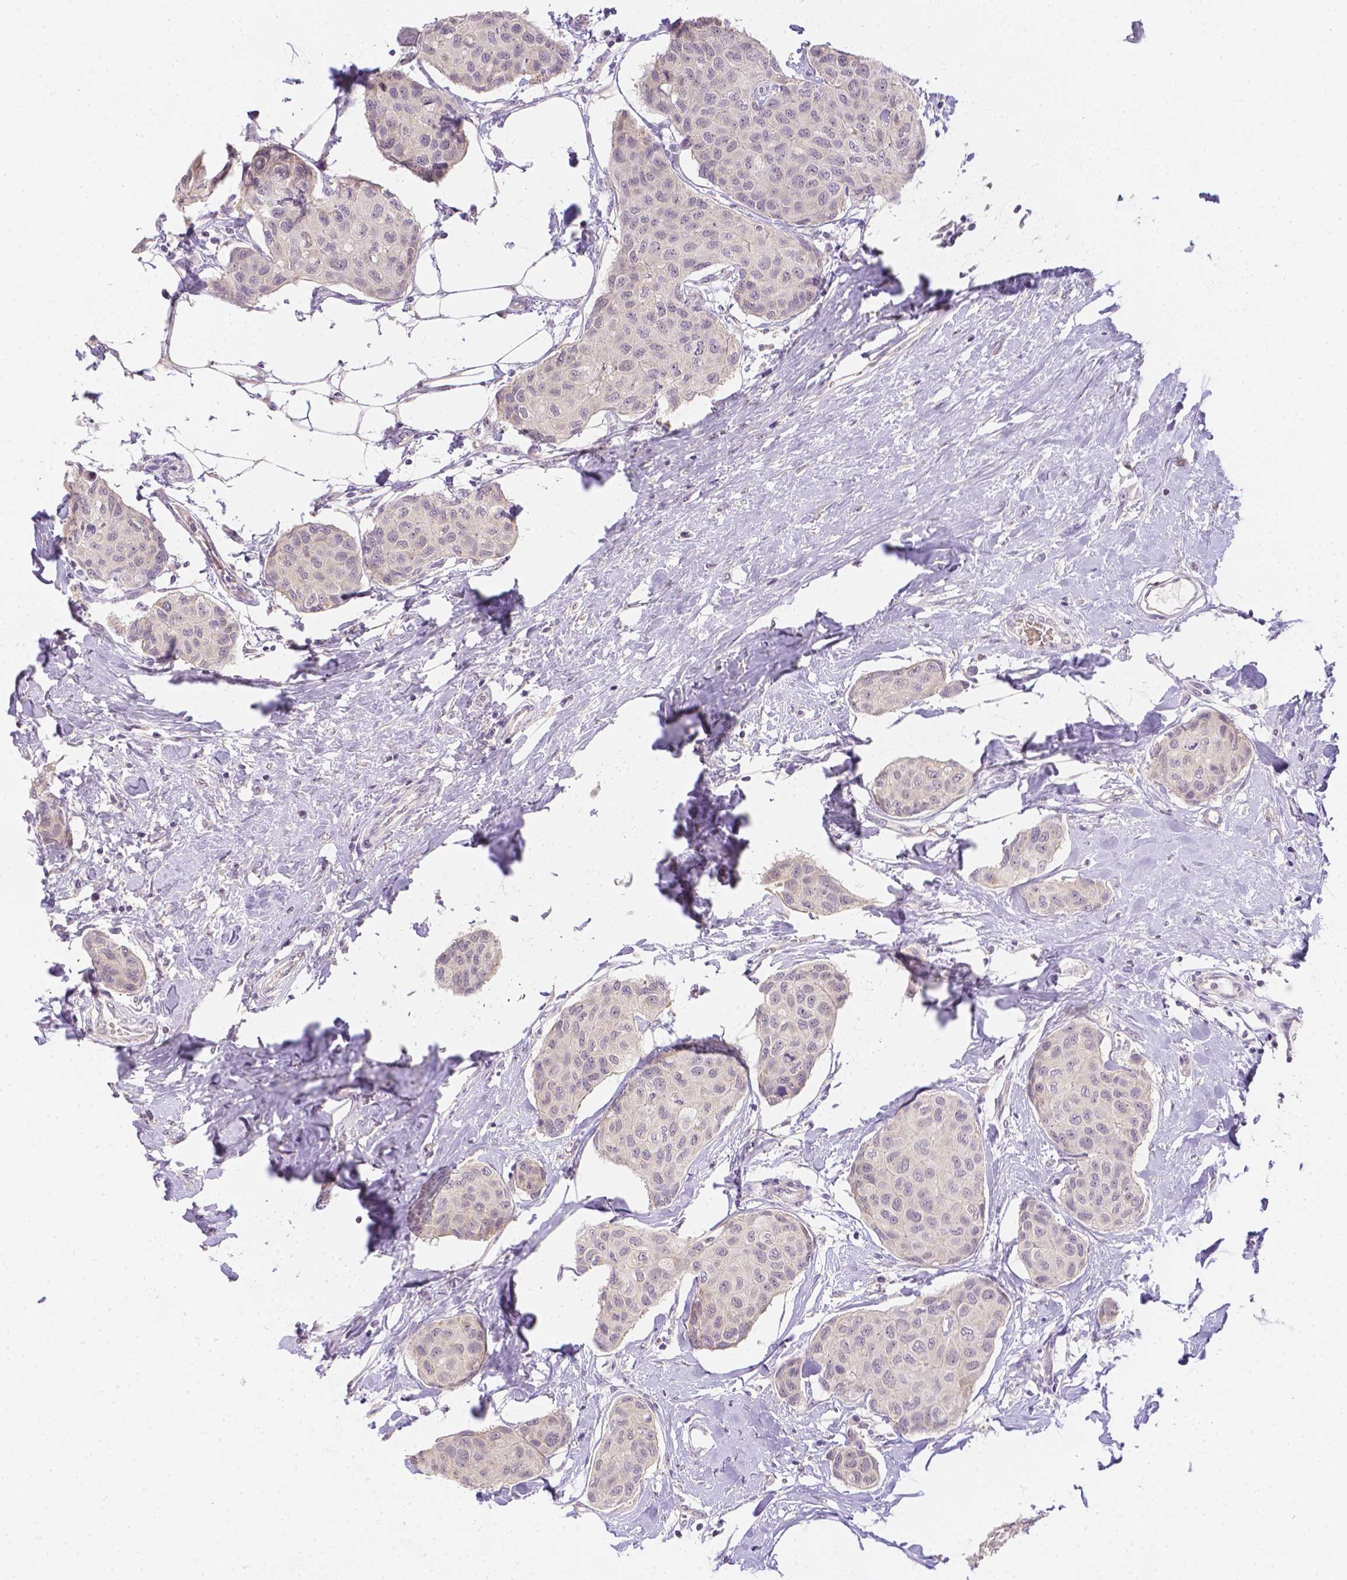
{"staining": {"intensity": "negative", "quantity": "none", "location": "none"}, "tissue": "breast cancer", "cell_type": "Tumor cells", "image_type": "cancer", "snomed": [{"axis": "morphology", "description": "Duct carcinoma"}, {"axis": "topography", "description": "Breast"}], "caption": "IHC image of breast cancer (invasive ductal carcinoma) stained for a protein (brown), which reveals no positivity in tumor cells.", "gene": "ZNF280B", "patient": {"sex": "female", "age": 80}}